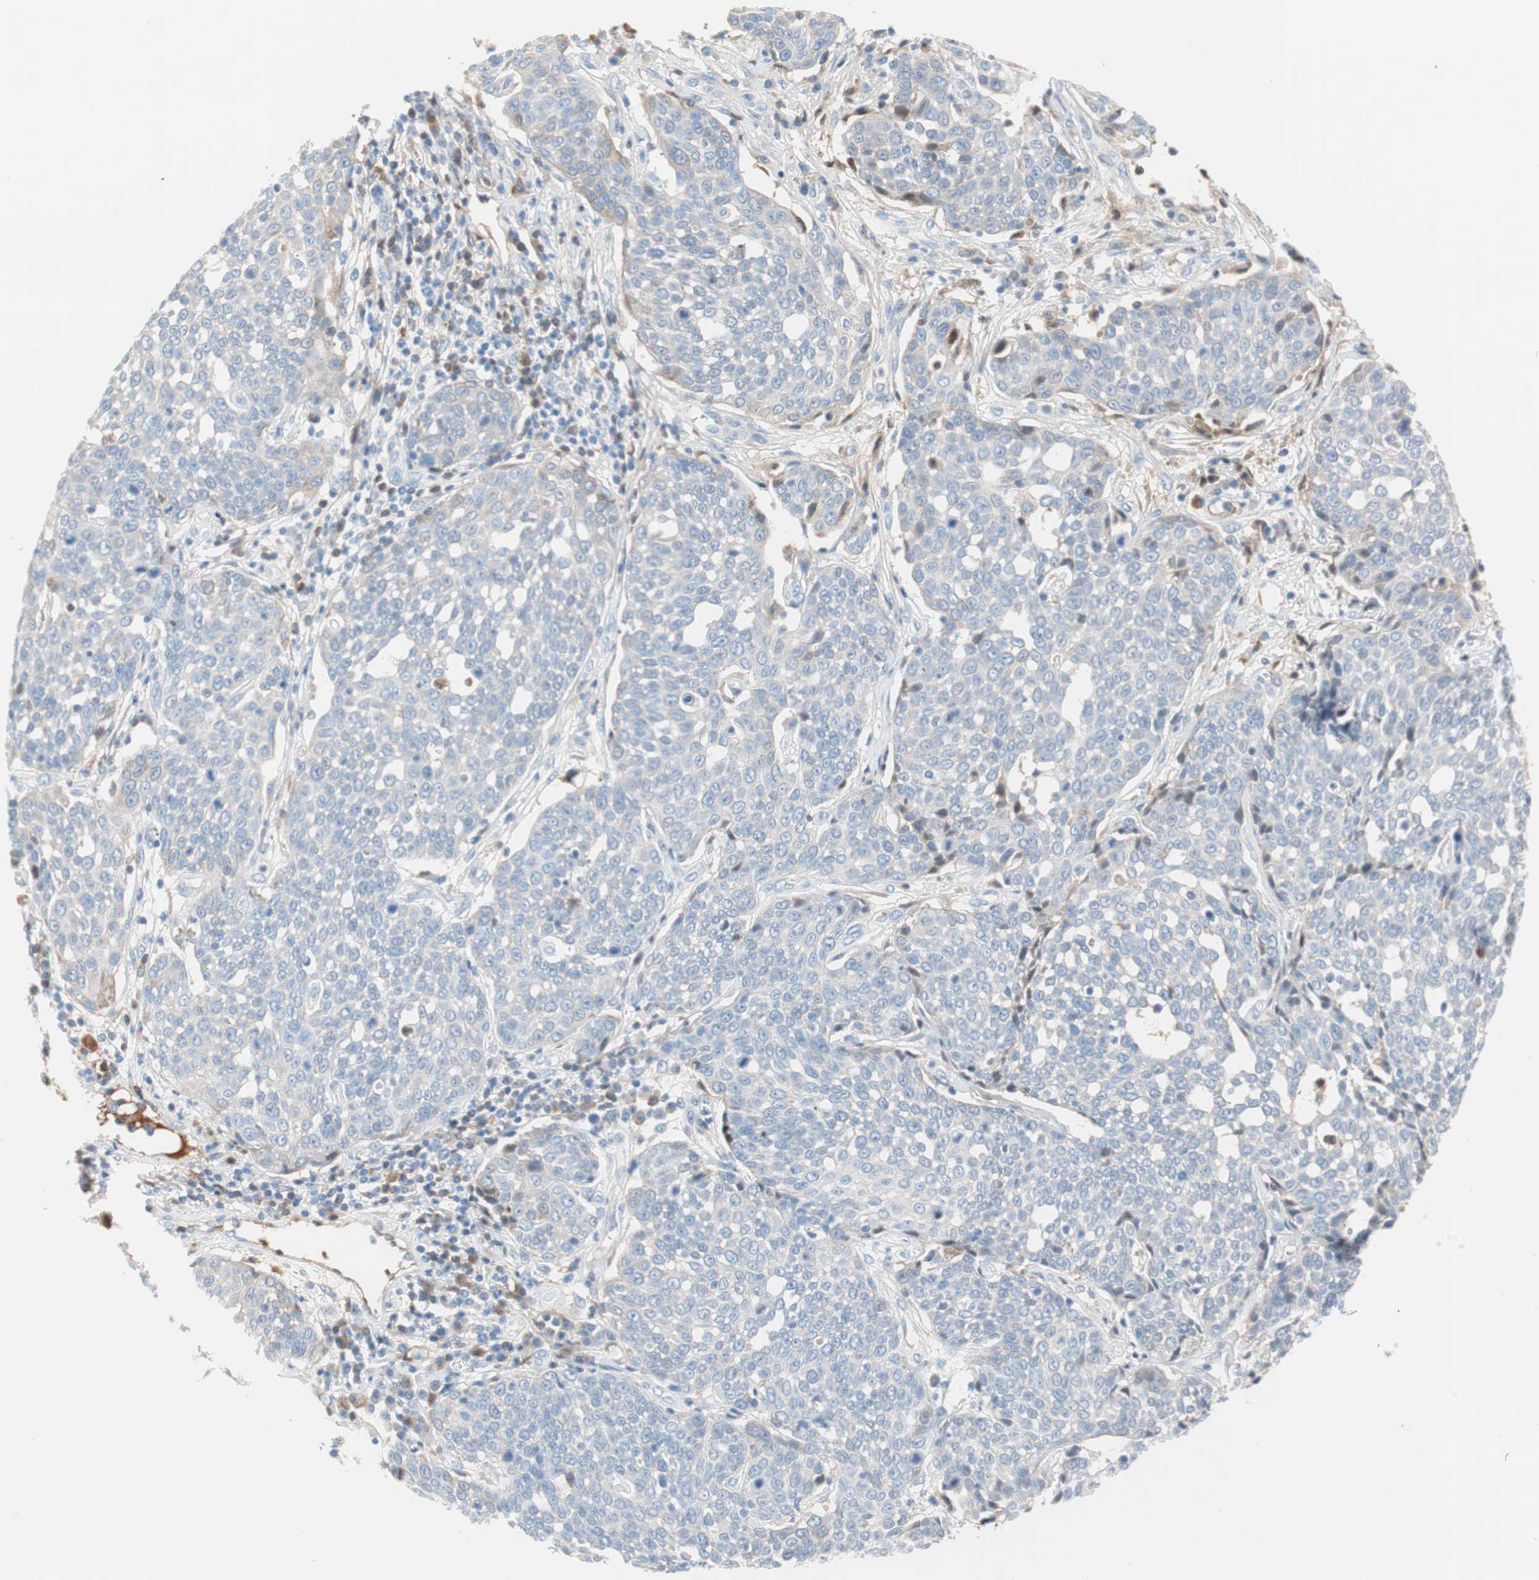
{"staining": {"intensity": "negative", "quantity": "none", "location": "none"}, "tissue": "cervical cancer", "cell_type": "Tumor cells", "image_type": "cancer", "snomed": [{"axis": "morphology", "description": "Squamous cell carcinoma, NOS"}, {"axis": "topography", "description": "Cervix"}], "caption": "Cervical squamous cell carcinoma was stained to show a protein in brown. There is no significant expression in tumor cells.", "gene": "RBP4", "patient": {"sex": "female", "age": 34}}